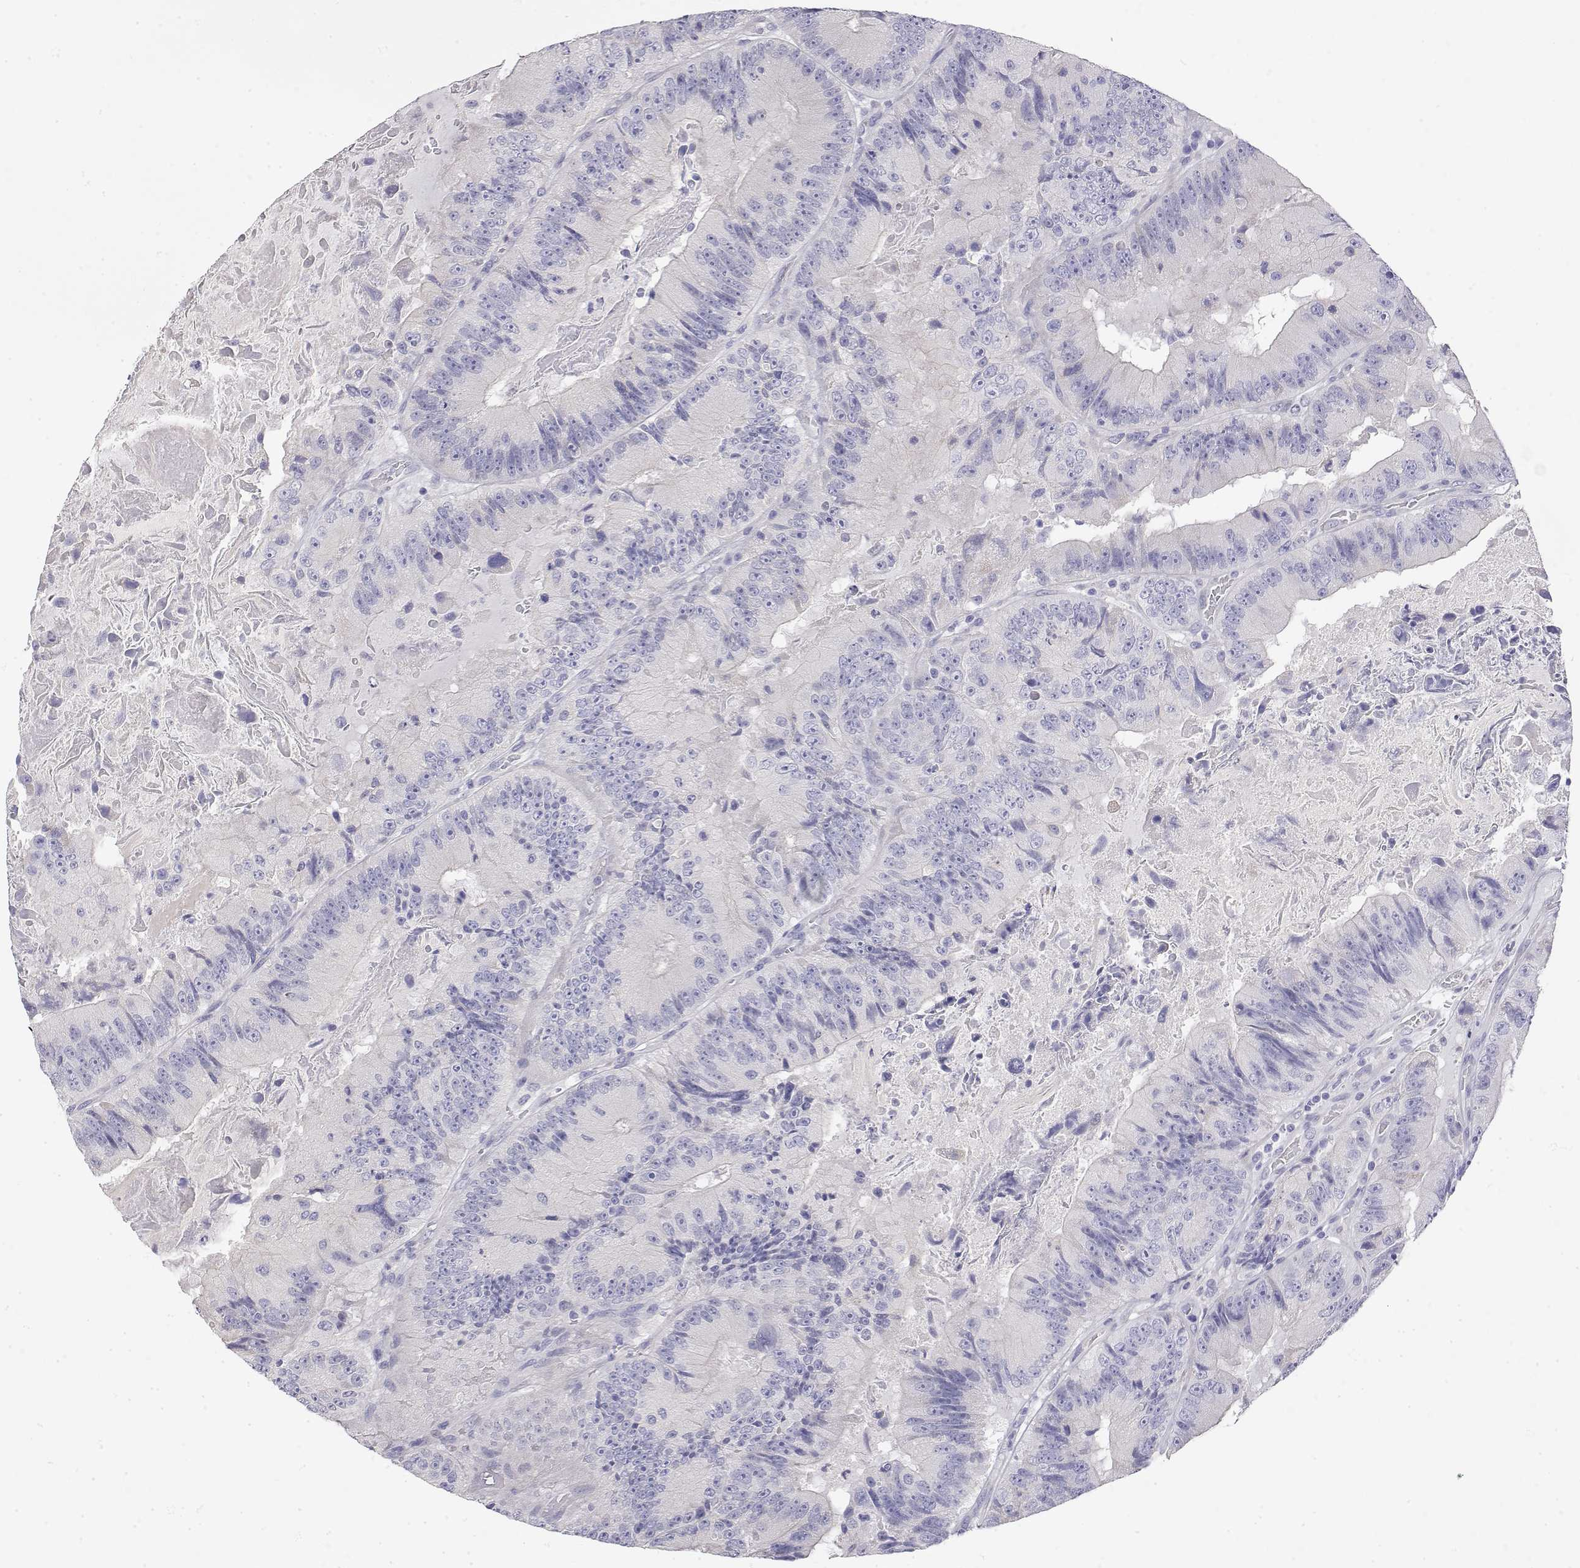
{"staining": {"intensity": "negative", "quantity": "none", "location": "none"}, "tissue": "colorectal cancer", "cell_type": "Tumor cells", "image_type": "cancer", "snomed": [{"axis": "morphology", "description": "Adenocarcinoma, NOS"}, {"axis": "topography", "description": "Colon"}], "caption": "DAB (3,3'-diaminobenzidine) immunohistochemical staining of adenocarcinoma (colorectal) demonstrates no significant staining in tumor cells. The staining was performed using DAB to visualize the protein expression in brown, while the nuclei were stained in blue with hematoxylin (Magnification: 20x).", "gene": "LY6D", "patient": {"sex": "female", "age": 86}}